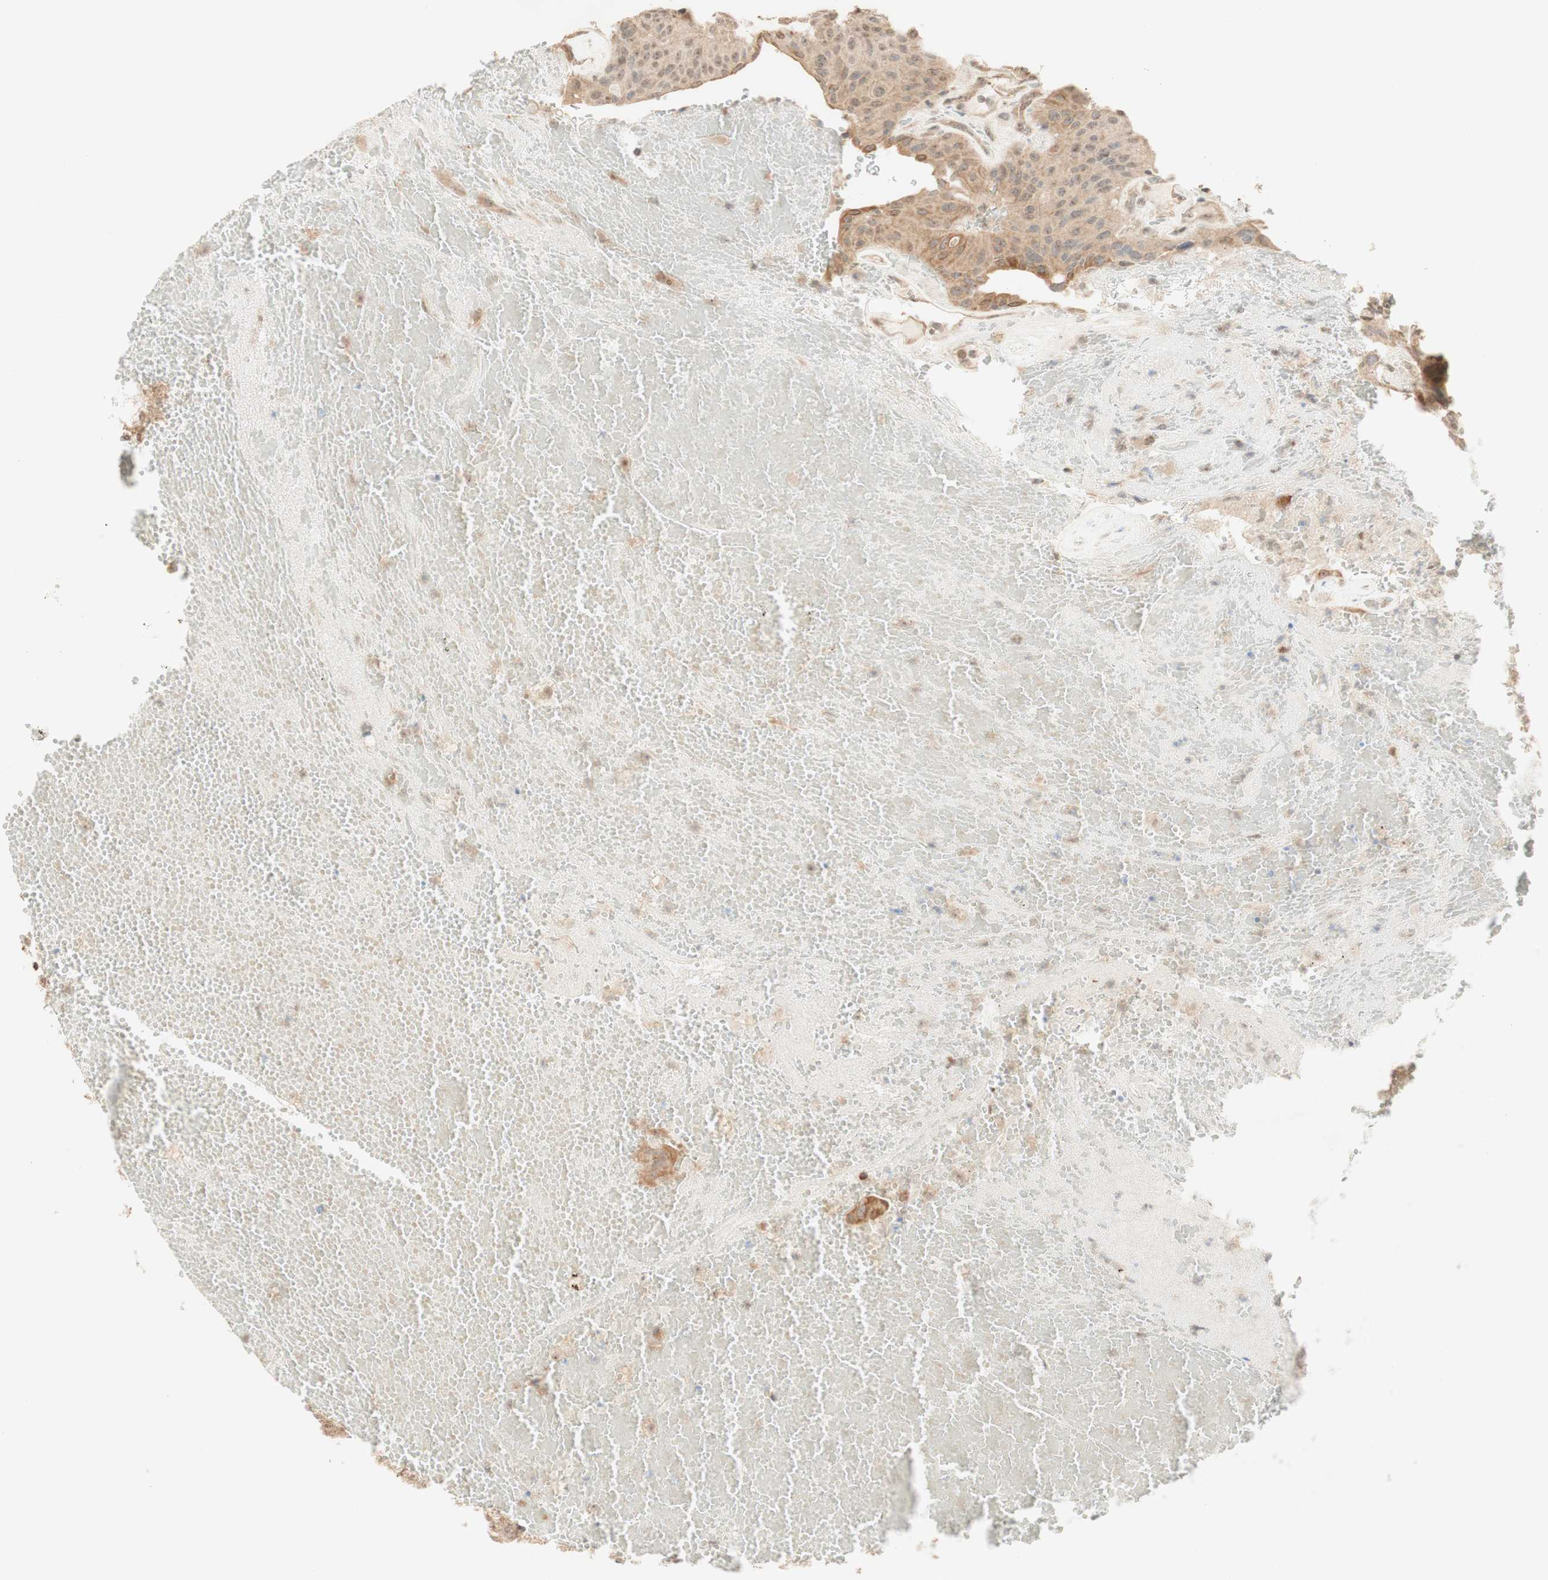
{"staining": {"intensity": "moderate", "quantity": ">75%", "location": "cytoplasmic/membranous,nuclear"}, "tissue": "urothelial cancer", "cell_type": "Tumor cells", "image_type": "cancer", "snomed": [{"axis": "morphology", "description": "Urothelial carcinoma, High grade"}, {"axis": "topography", "description": "Urinary bladder"}], "caption": "Immunohistochemistry image of human urothelial cancer stained for a protein (brown), which displays medium levels of moderate cytoplasmic/membranous and nuclear expression in about >75% of tumor cells.", "gene": "SPINT2", "patient": {"sex": "male", "age": 66}}